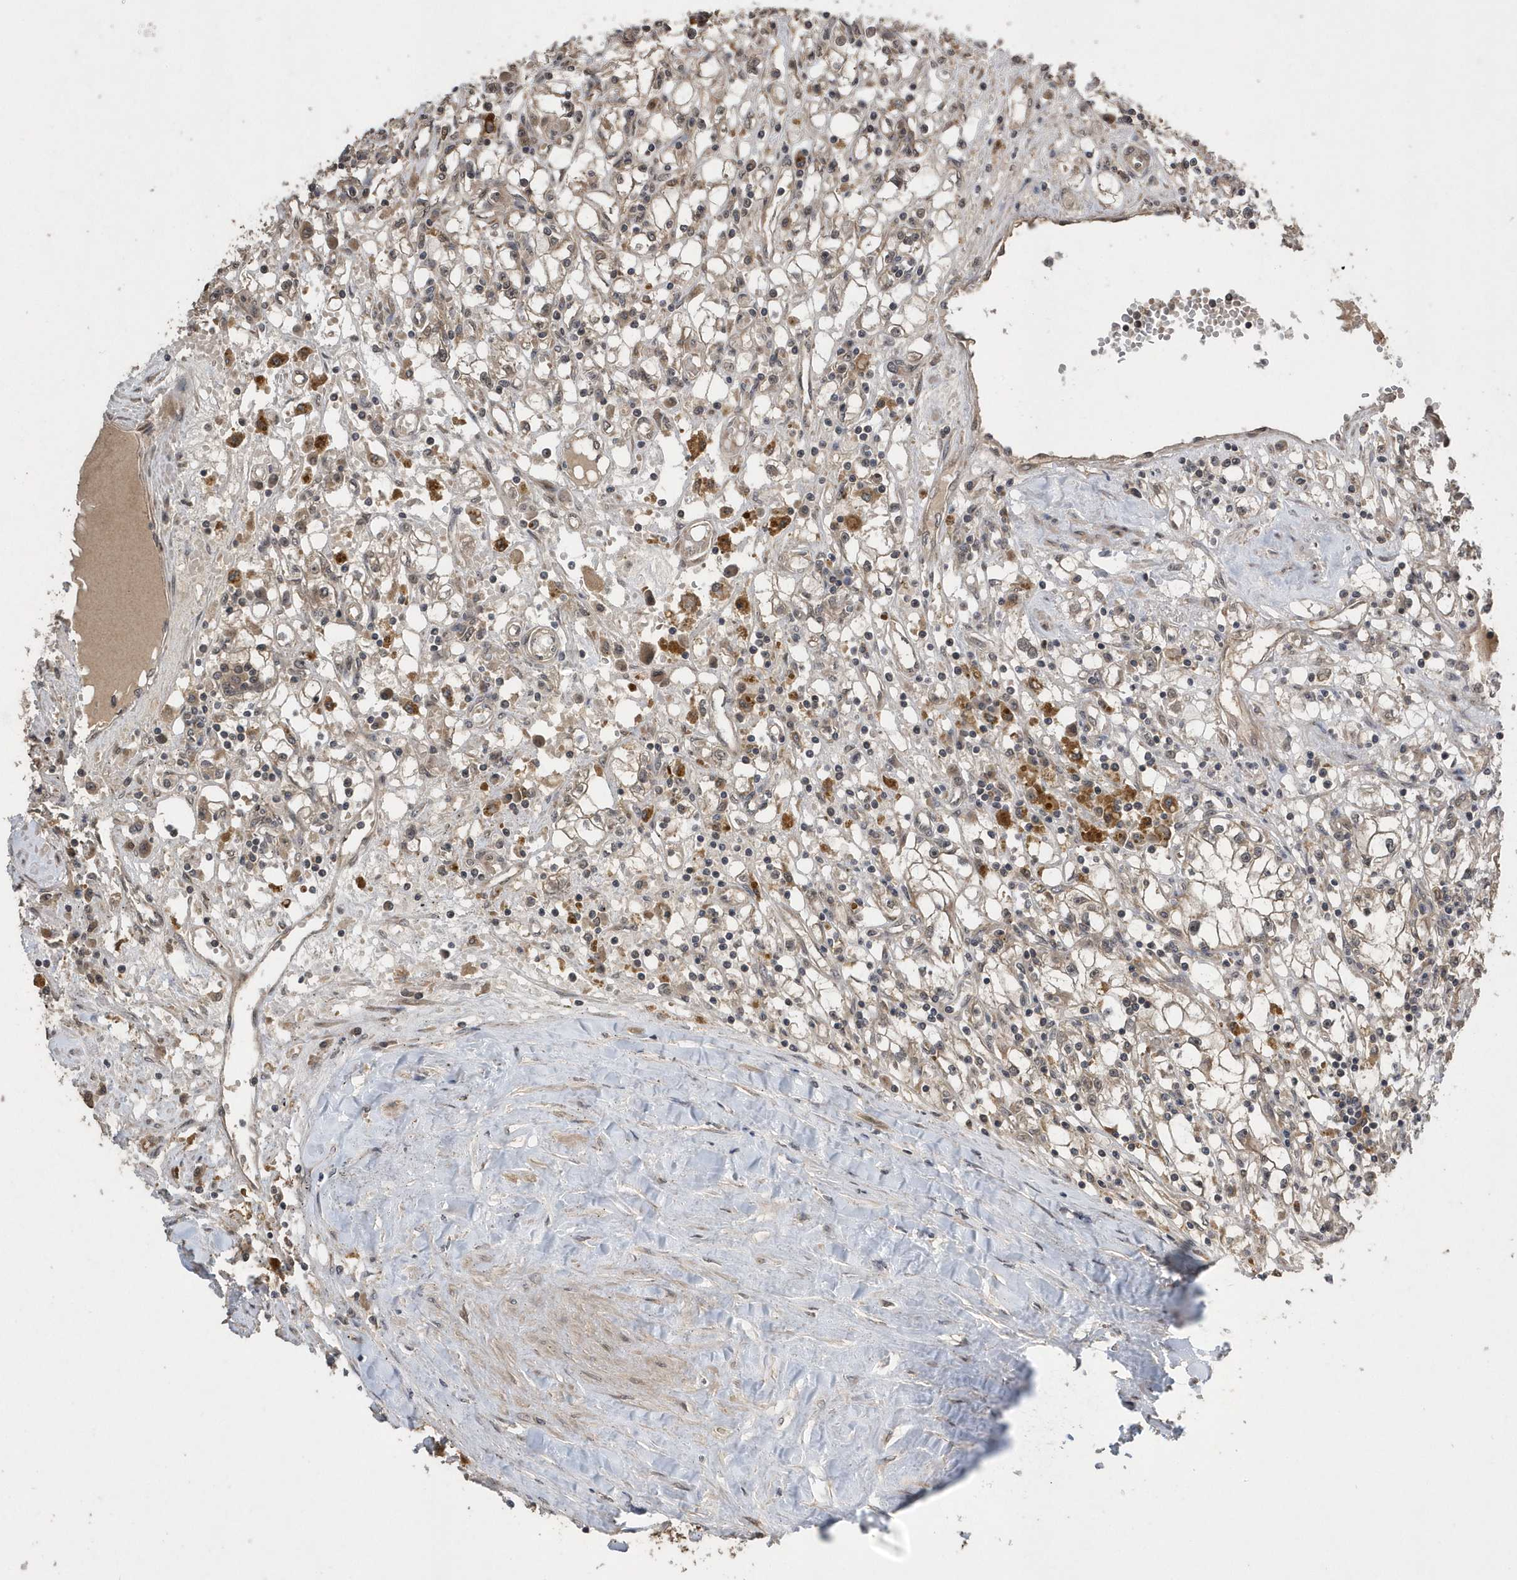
{"staining": {"intensity": "weak", "quantity": "25%-75%", "location": "cytoplasmic/membranous,nuclear"}, "tissue": "renal cancer", "cell_type": "Tumor cells", "image_type": "cancer", "snomed": [{"axis": "morphology", "description": "Adenocarcinoma, NOS"}, {"axis": "topography", "description": "Kidney"}], "caption": "IHC staining of renal cancer (adenocarcinoma), which exhibits low levels of weak cytoplasmic/membranous and nuclear positivity in about 25%-75% of tumor cells indicating weak cytoplasmic/membranous and nuclear protein staining. The staining was performed using DAB (3,3'-diaminobenzidine) (brown) for protein detection and nuclei were counterstained in hematoxylin (blue).", "gene": "WASHC5", "patient": {"sex": "male", "age": 56}}